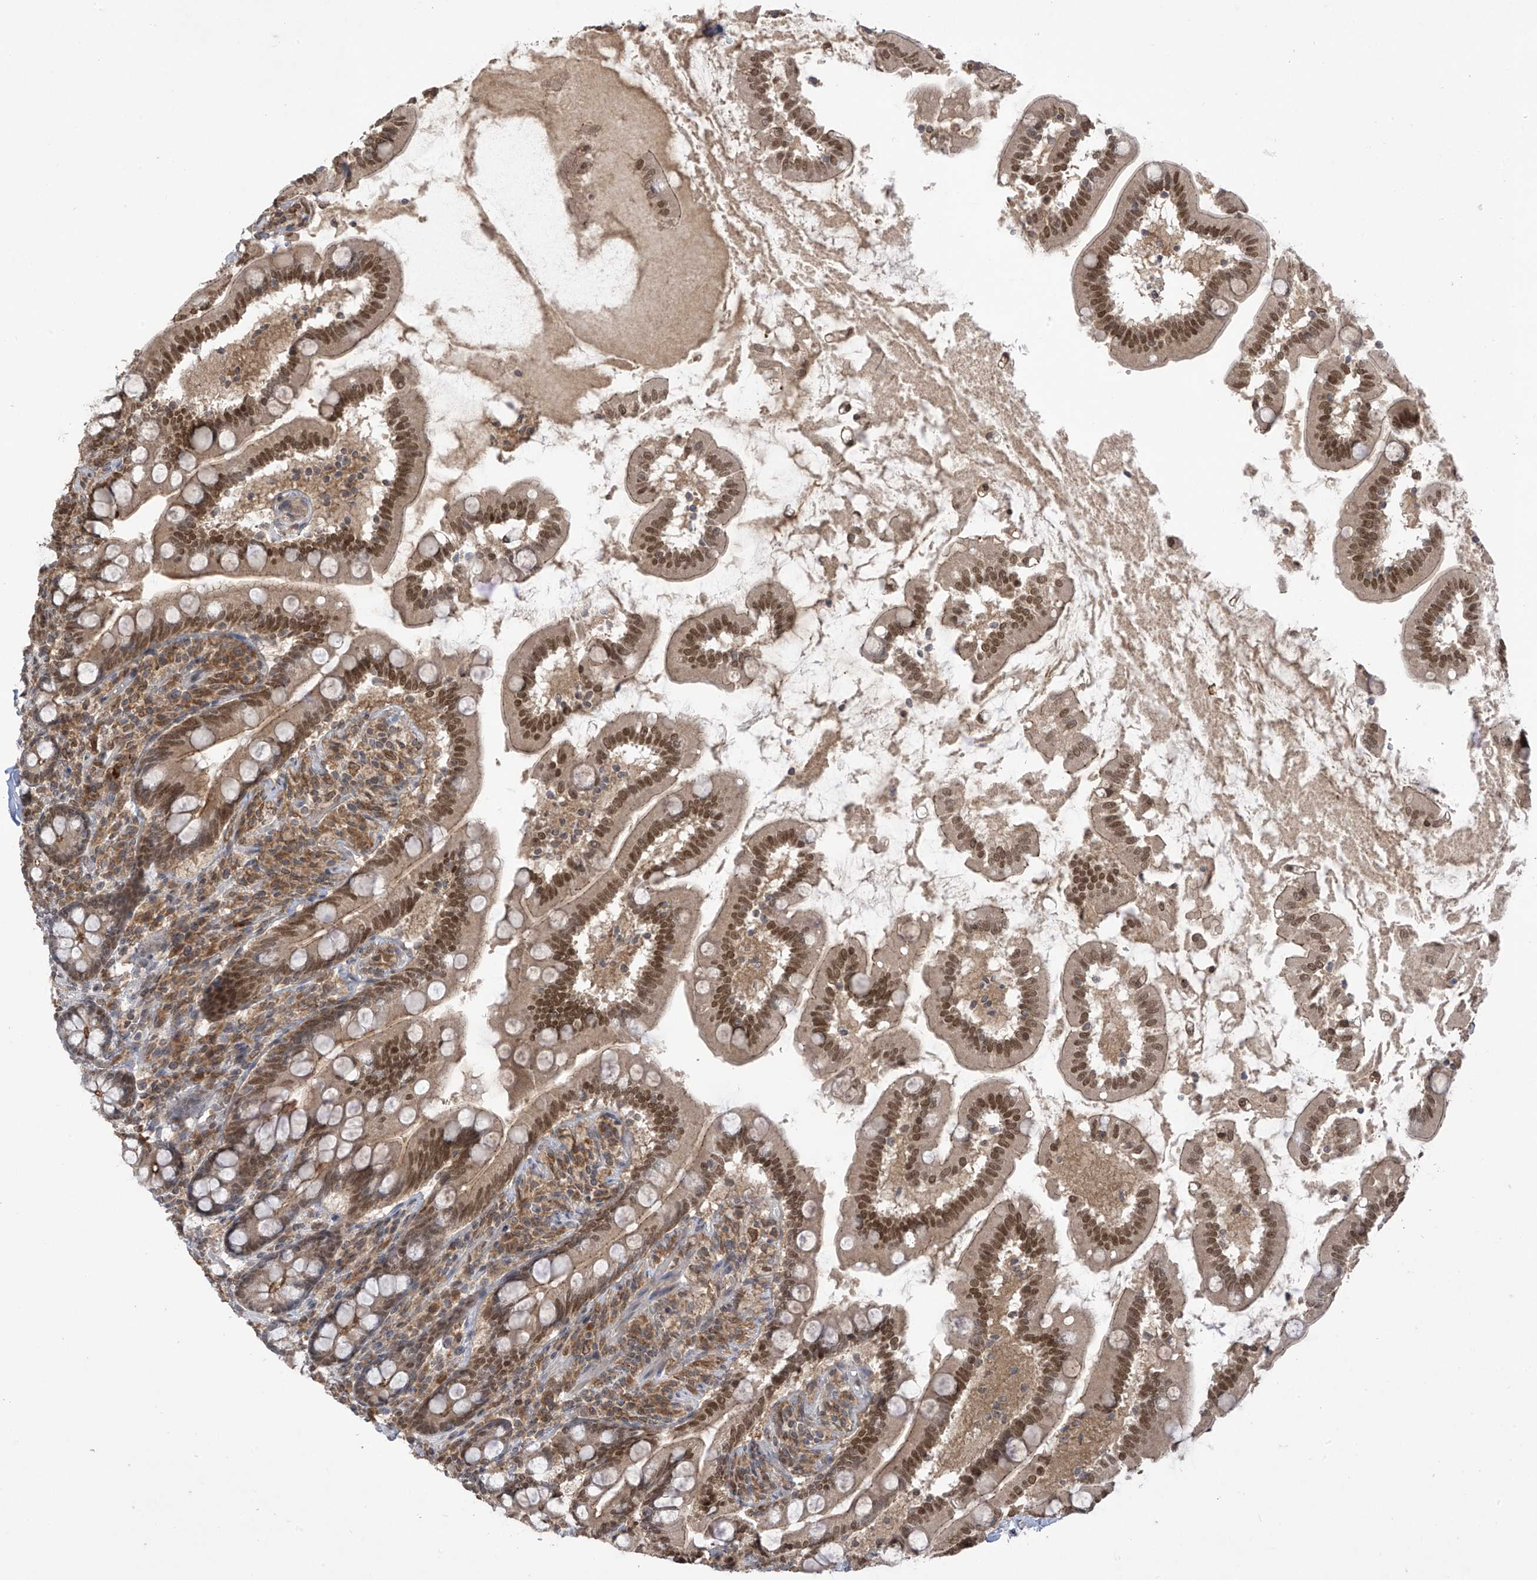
{"staining": {"intensity": "moderate", "quantity": ">75%", "location": "nuclear"}, "tissue": "small intestine", "cell_type": "Glandular cells", "image_type": "normal", "snomed": [{"axis": "morphology", "description": "Normal tissue, NOS"}, {"axis": "topography", "description": "Small intestine"}], "caption": "An IHC histopathology image of benign tissue is shown. Protein staining in brown shows moderate nuclear positivity in small intestine within glandular cells. The staining is performed using DAB brown chromogen to label protein expression. The nuclei are counter-stained blue using hematoxylin.", "gene": "LCOR", "patient": {"sex": "female", "age": 64}}